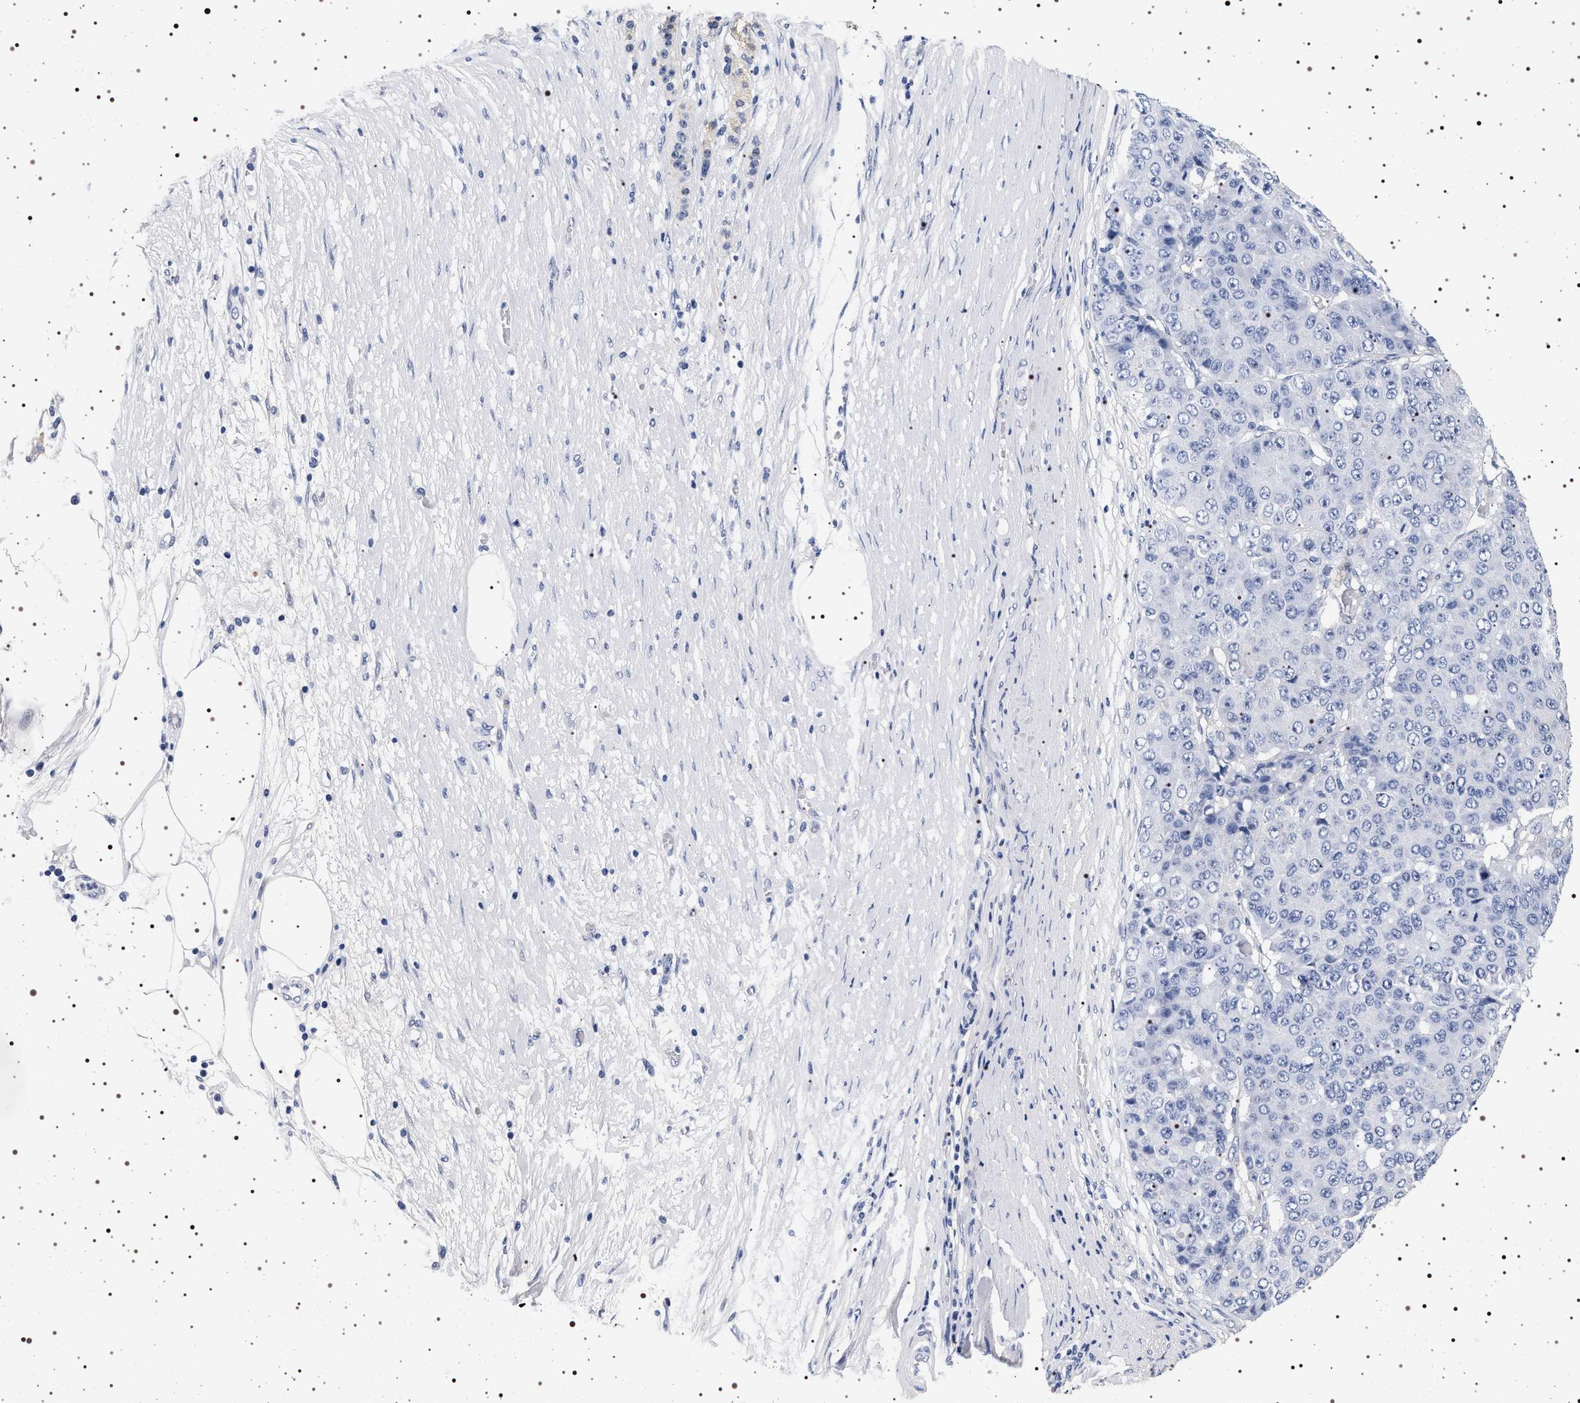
{"staining": {"intensity": "negative", "quantity": "none", "location": "none"}, "tissue": "pancreatic cancer", "cell_type": "Tumor cells", "image_type": "cancer", "snomed": [{"axis": "morphology", "description": "Adenocarcinoma, NOS"}, {"axis": "topography", "description": "Pancreas"}], "caption": "There is no significant expression in tumor cells of pancreatic cancer (adenocarcinoma).", "gene": "MAPK10", "patient": {"sex": "male", "age": 50}}